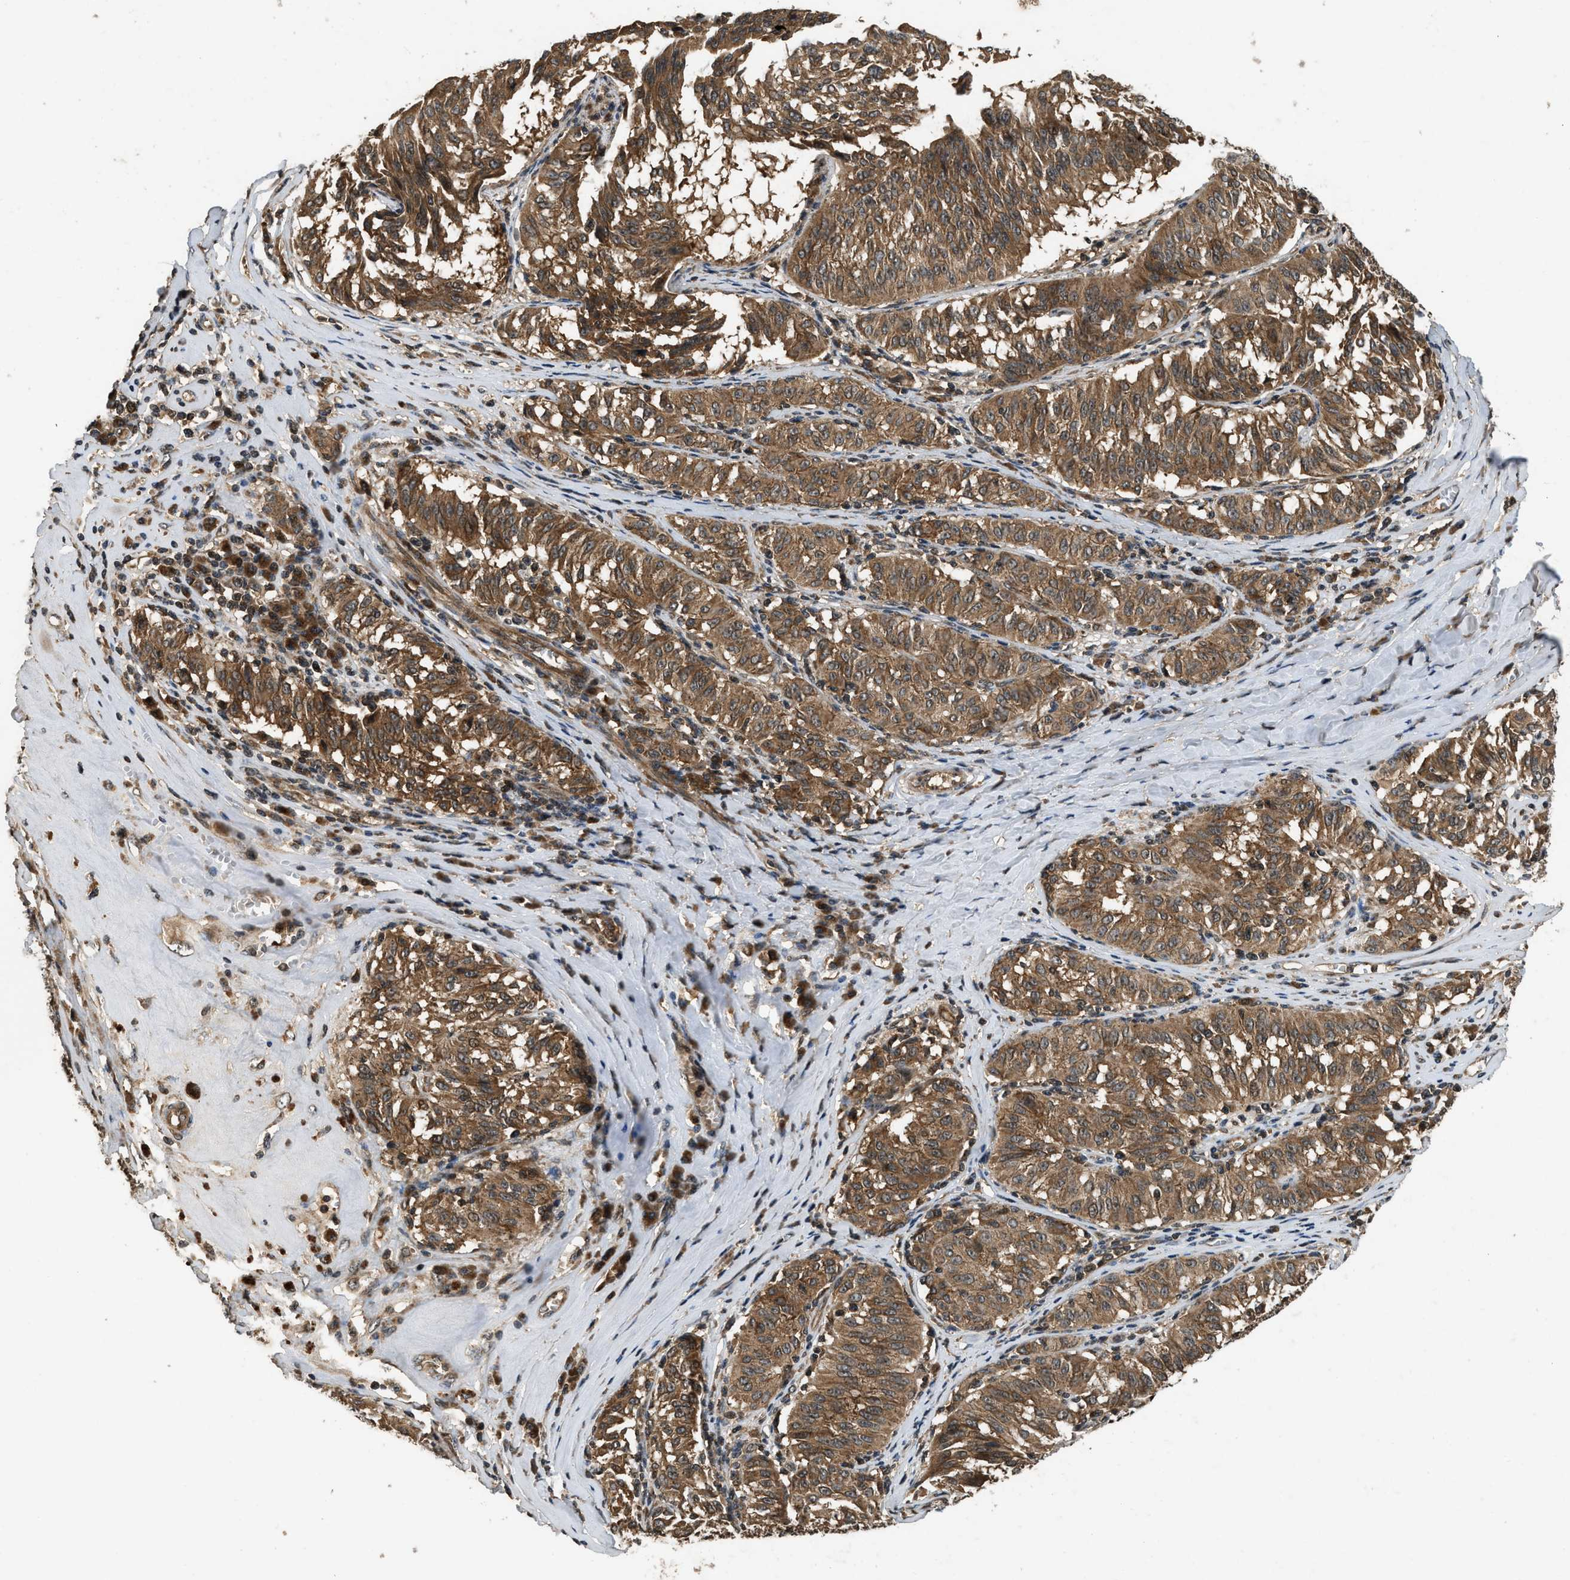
{"staining": {"intensity": "moderate", "quantity": ">75%", "location": "cytoplasmic/membranous"}, "tissue": "melanoma", "cell_type": "Tumor cells", "image_type": "cancer", "snomed": [{"axis": "morphology", "description": "Malignant melanoma, NOS"}, {"axis": "topography", "description": "Skin"}], "caption": "This image demonstrates malignant melanoma stained with immunohistochemistry (IHC) to label a protein in brown. The cytoplasmic/membranous of tumor cells show moderate positivity for the protein. Nuclei are counter-stained blue.", "gene": "RPS6KB1", "patient": {"sex": "female", "age": 72}}